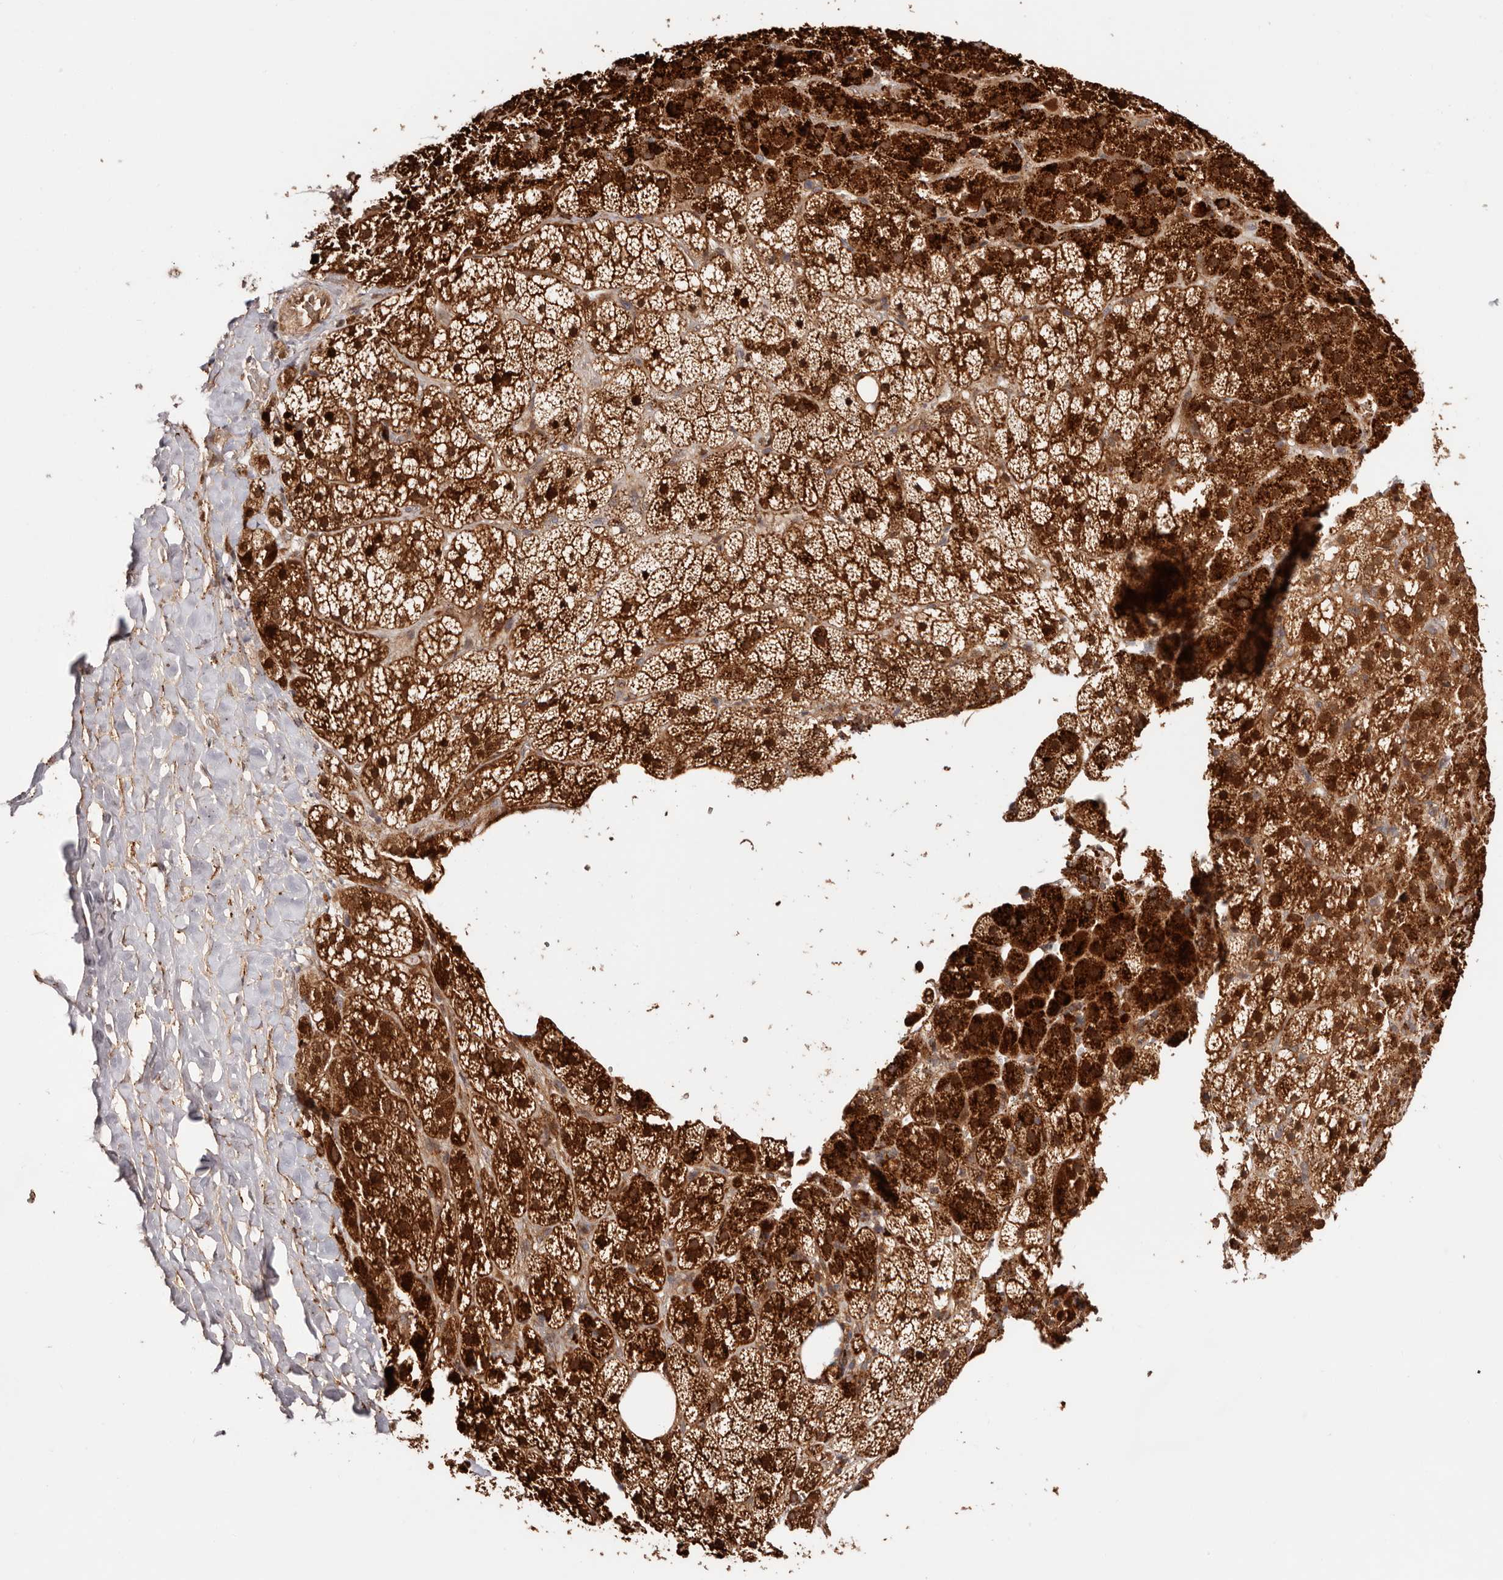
{"staining": {"intensity": "strong", "quantity": ">75%", "location": "cytoplasmic/membranous,nuclear"}, "tissue": "adrenal gland", "cell_type": "Glandular cells", "image_type": "normal", "snomed": [{"axis": "morphology", "description": "Normal tissue, NOS"}, {"axis": "topography", "description": "Adrenal gland"}], "caption": "This photomicrograph shows IHC staining of unremarkable human adrenal gland, with high strong cytoplasmic/membranous,nuclear expression in about >75% of glandular cells.", "gene": "PTPN22", "patient": {"sex": "female", "age": 59}}